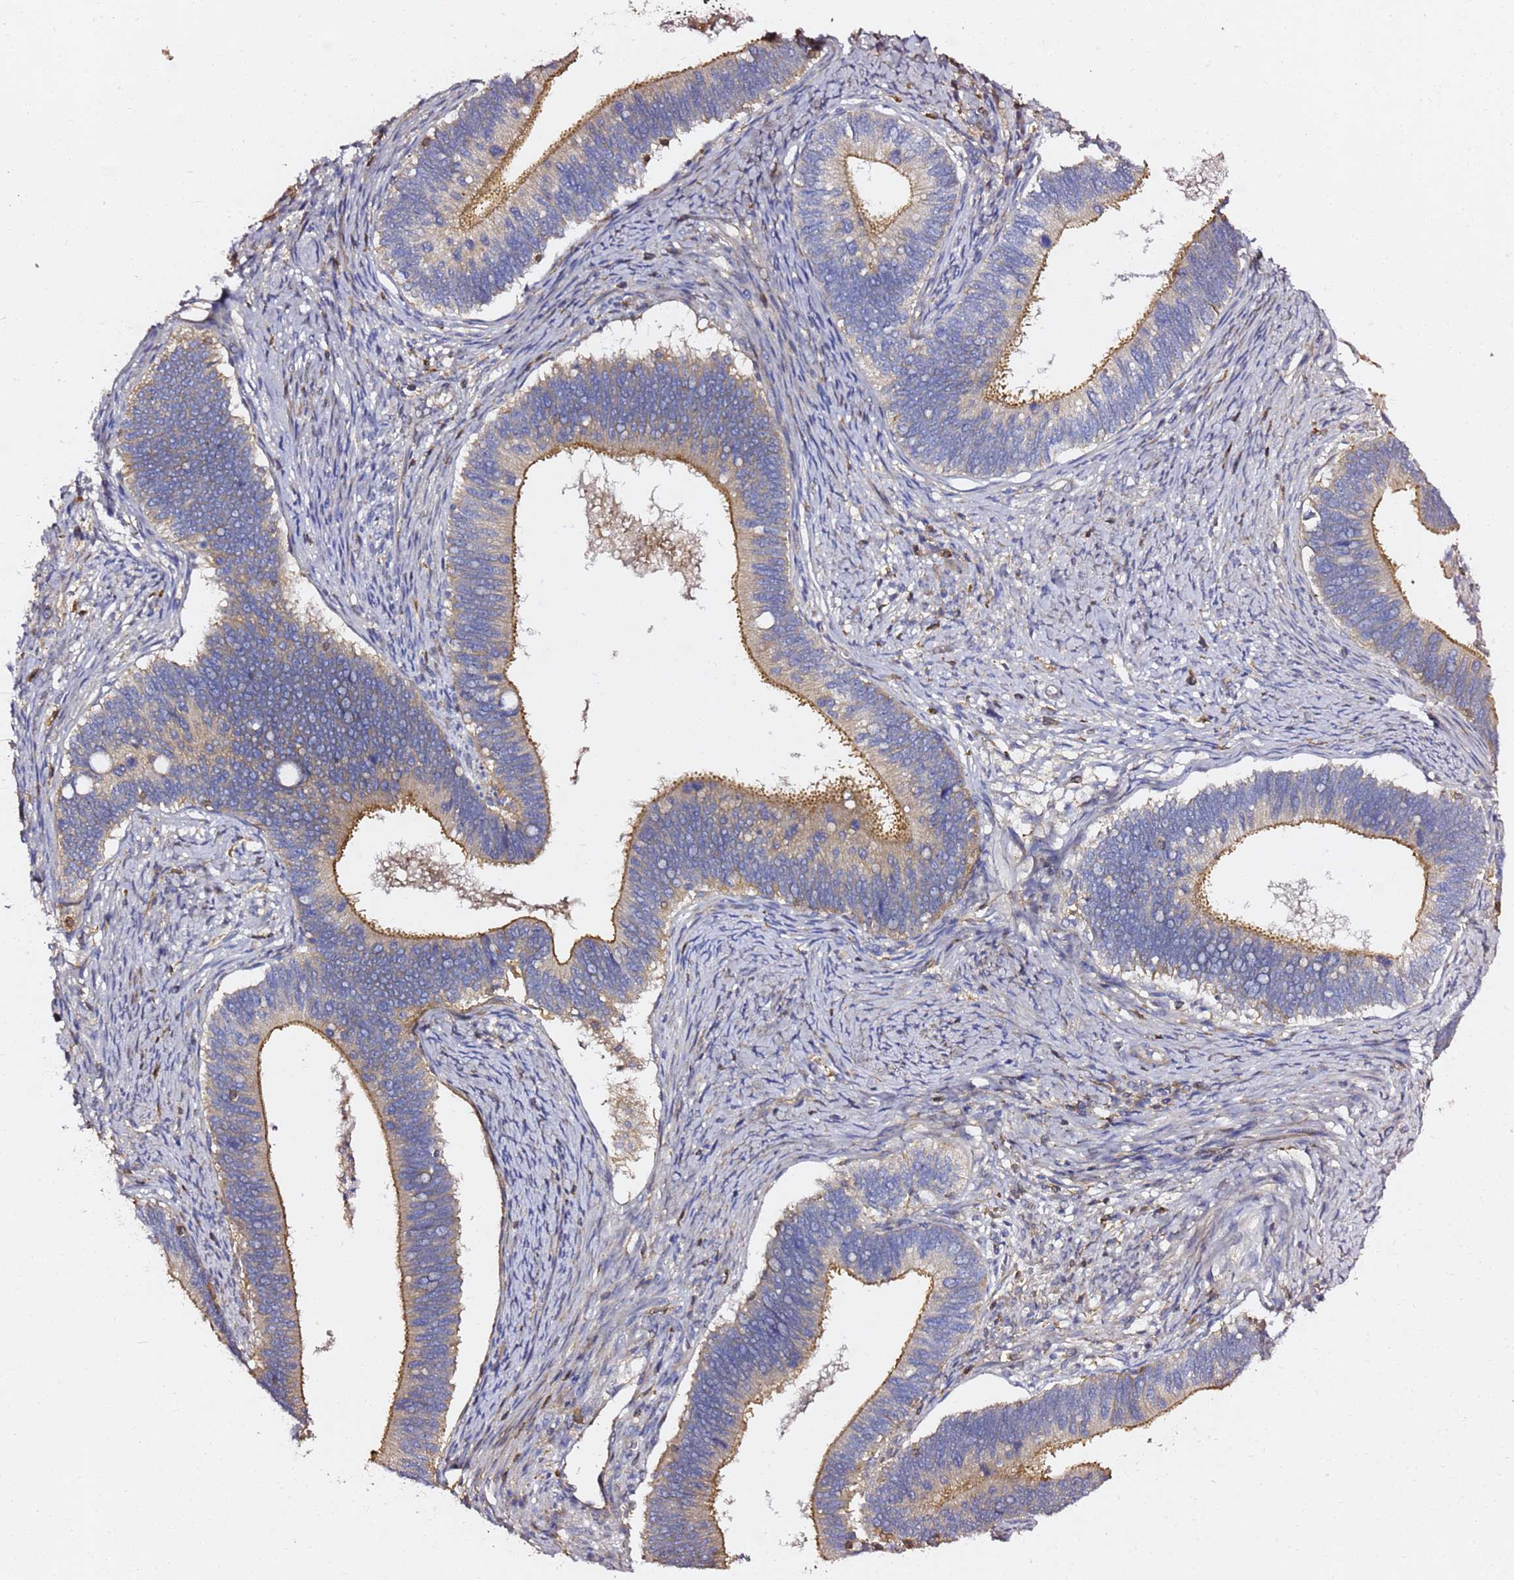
{"staining": {"intensity": "moderate", "quantity": "<25%", "location": "cytoplasmic/membranous"}, "tissue": "cervical cancer", "cell_type": "Tumor cells", "image_type": "cancer", "snomed": [{"axis": "morphology", "description": "Adenocarcinoma, NOS"}, {"axis": "topography", "description": "Cervix"}], "caption": "Moderate cytoplasmic/membranous protein expression is present in about <25% of tumor cells in cervical cancer (adenocarcinoma). (DAB = brown stain, brightfield microscopy at high magnification).", "gene": "ZFP36L2", "patient": {"sex": "female", "age": 42}}